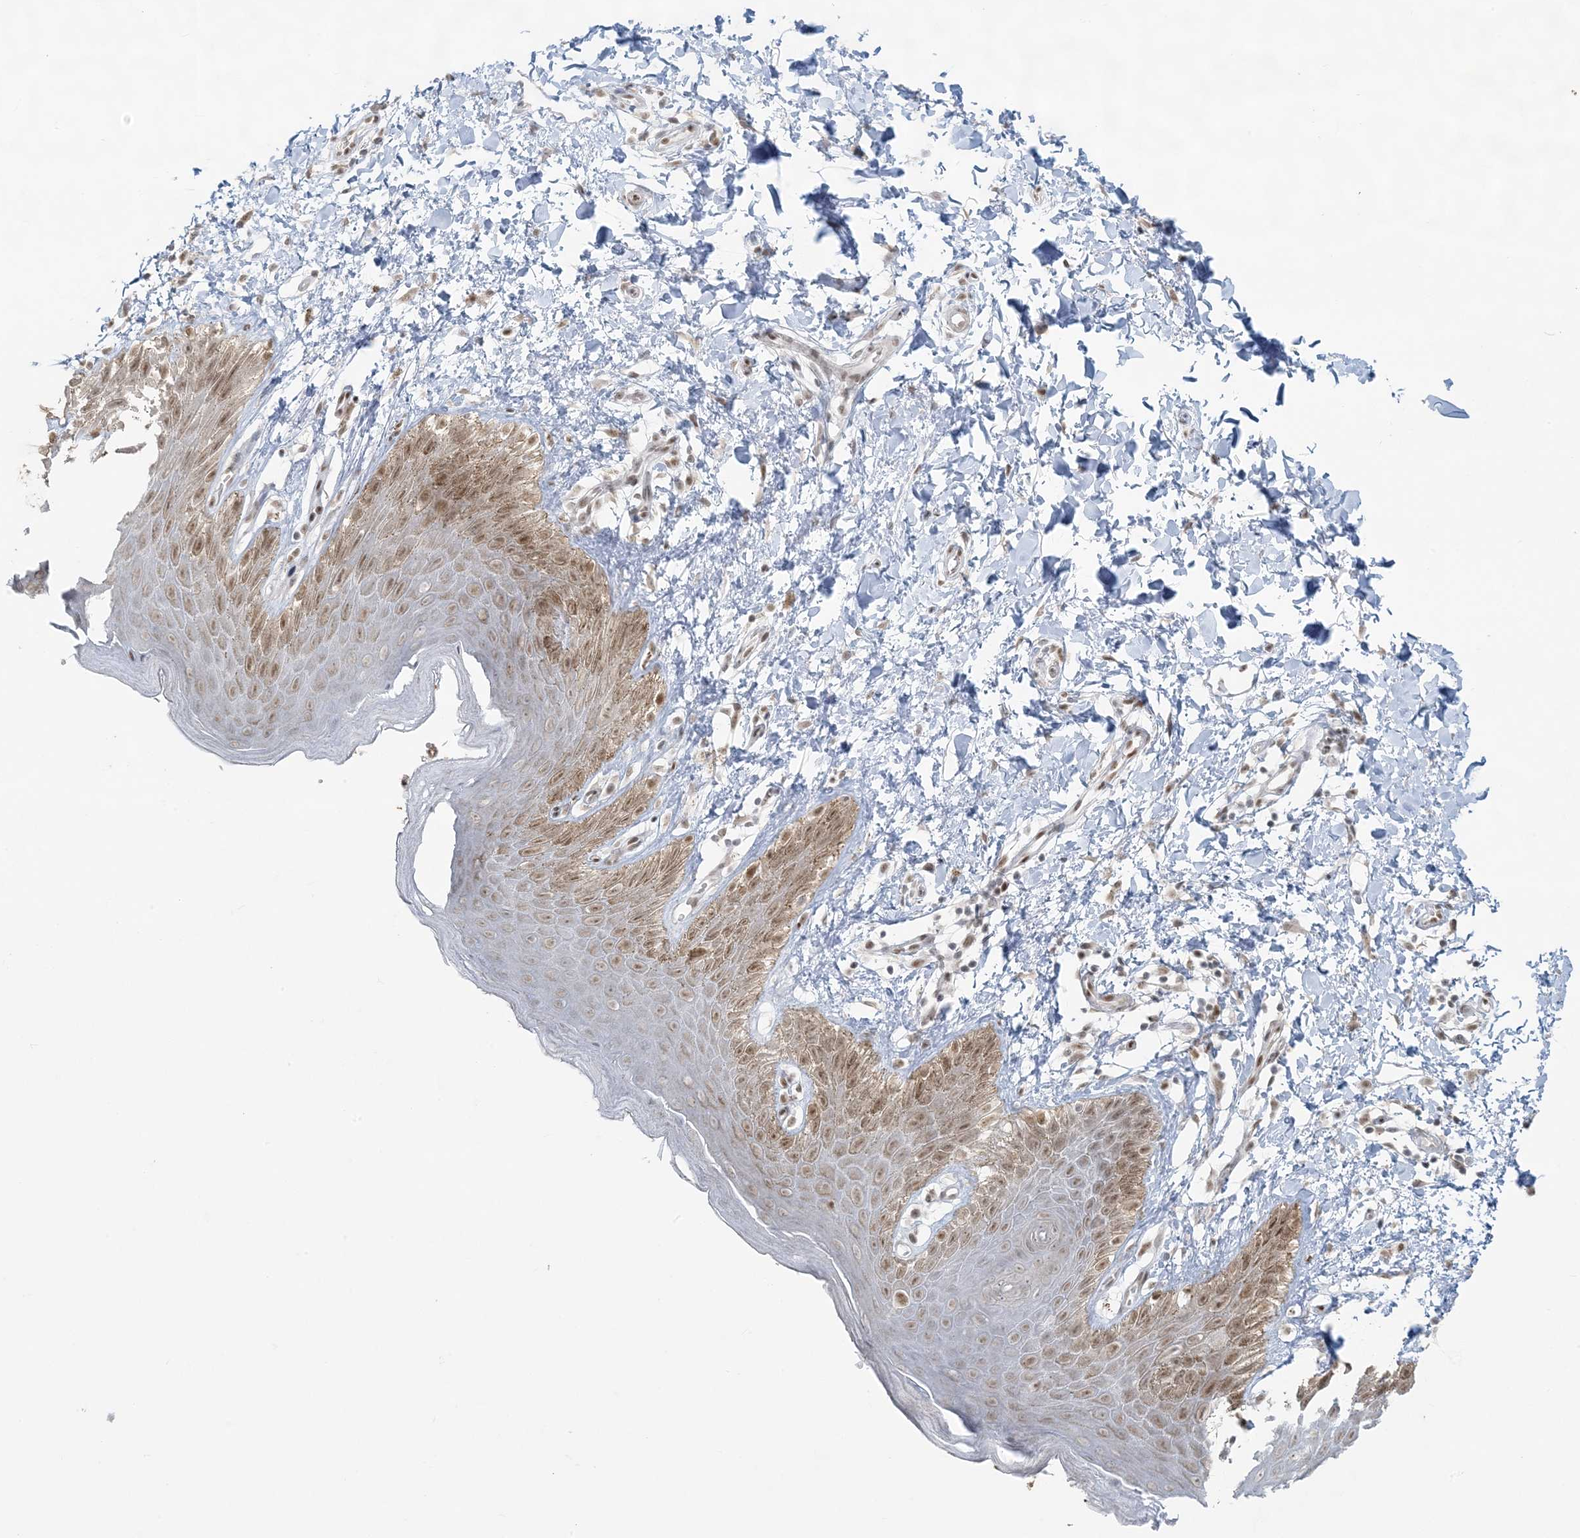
{"staining": {"intensity": "moderate", "quantity": "25%-75%", "location": "cytoplasmic/membranous,nuclear"}, "tissue": "skin", "cell_type": "Epidermal cells", "image_type": "normal", "snomed": [{"axis": "morphology", "description": "Normal tissue, NOS"}, {"axis": "topography", "description": "Anal"}], "caption": "IHC staining of benign skin, which displays medium levels of moderate cytoplasmic/membranous,nuclear positivity in approximately 25%-75% of epidermal cells indicating moderate cytoplasmic/membranous,nuclear protein positivity. The staining was performed using DAB (3,3'-diaminobenzidine) (brown) for protein detection and nuclei were counterstained in hematoxylin (blue).", "gene": "ZNF787", "patient": {"sex": "male", "age": 44}}